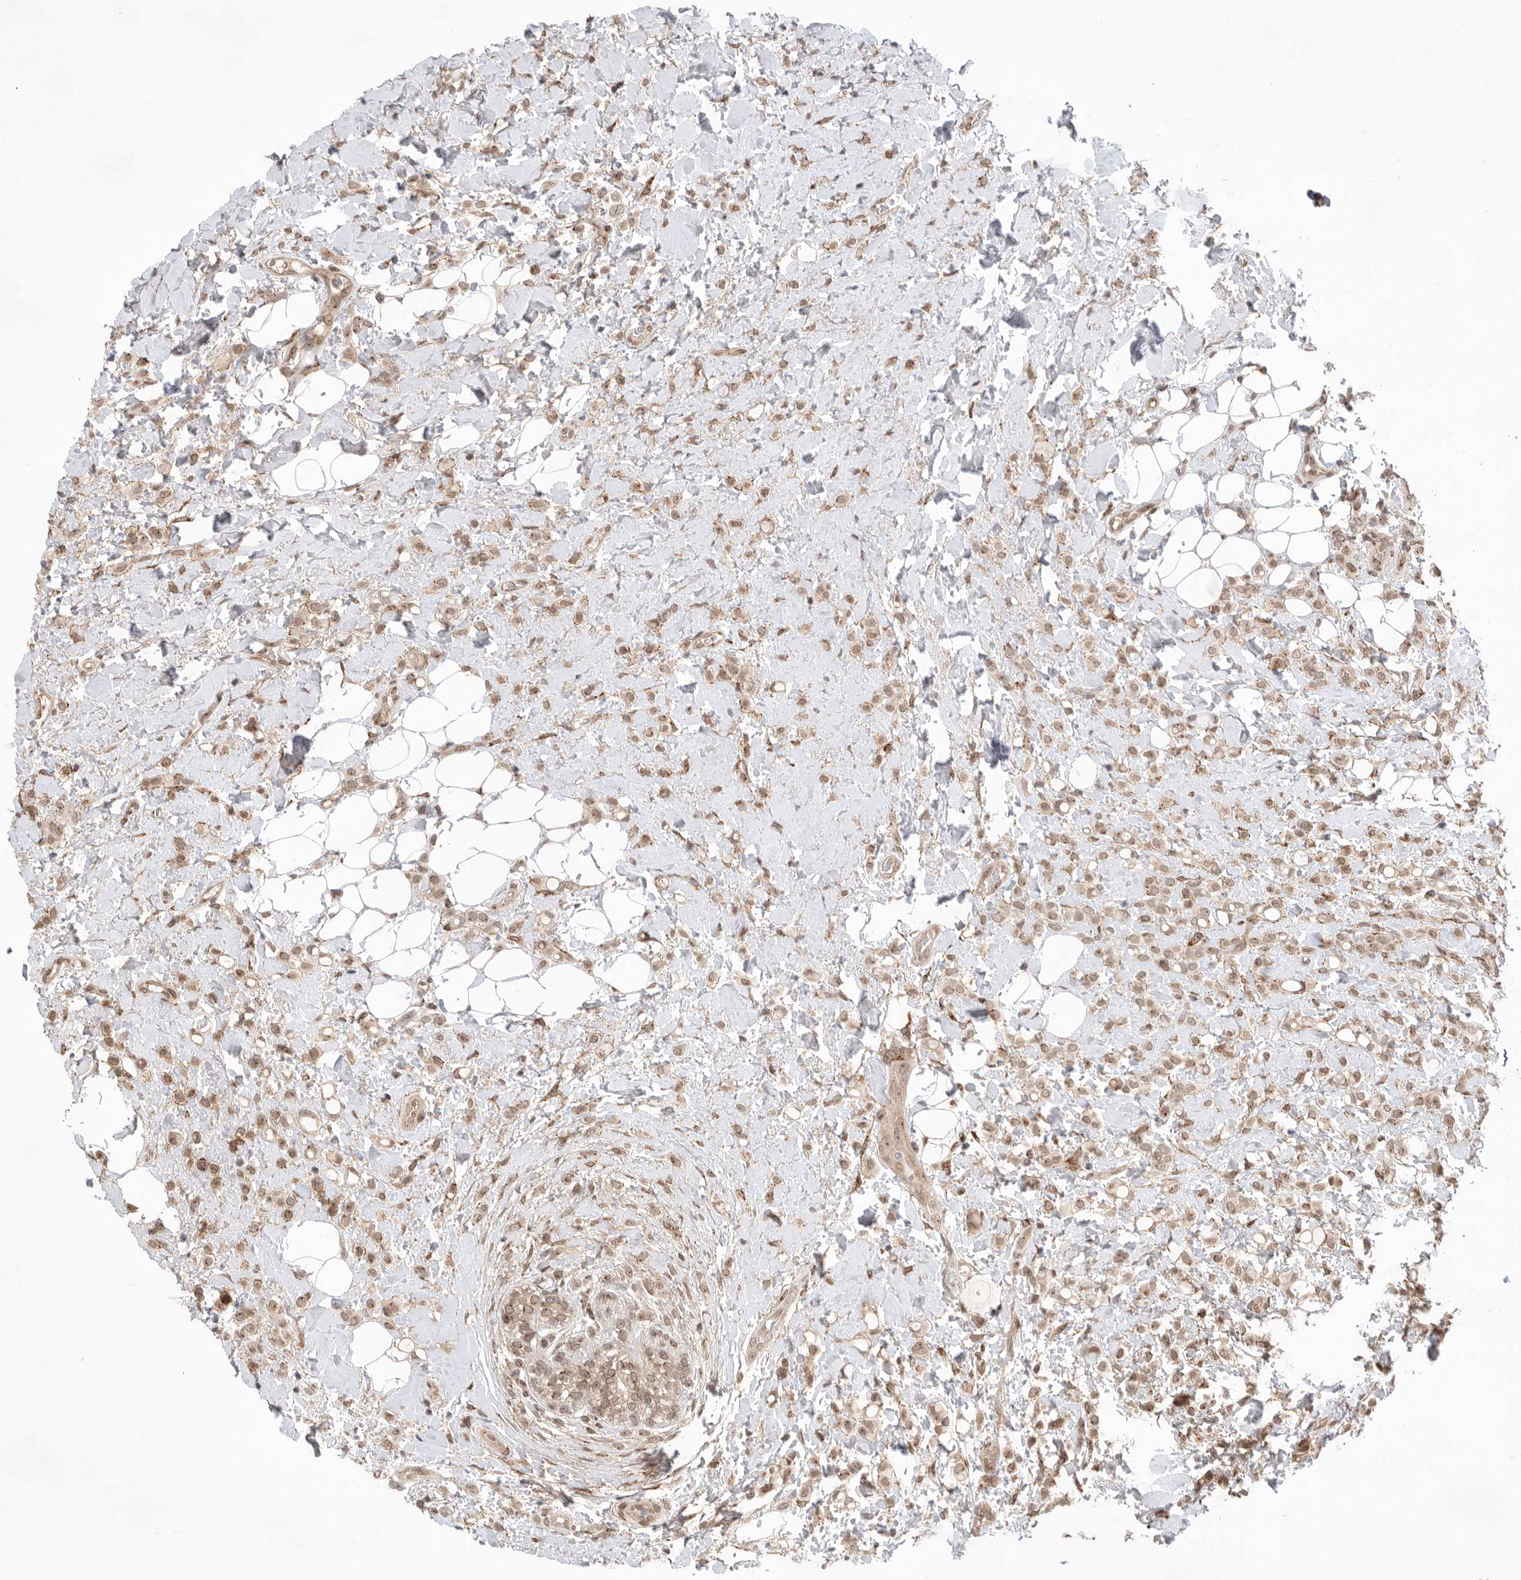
{"staining": {"intensity": "weak", "quantity": ">75%", "location": "cytoplasmic/membranous,nuclear"}, "tissue": "breast cancer", "cell_type": "Tumor cells", "image_type": "cancer", "snomed": [{"axis": "morphology", "description": "Normal tissue, NOS"}, {"axis": "morphology", "description": "Lobular carcinoma"}, {"axis": "topography", "description": "Breast"}], "caption": "IHC histopathology image of neoplastic tissue: lobular carcinoma (breast) stained using immunohistochemistry displays low levels of weak protein expression localized specifically in the cytoplasmic/membranous and nuclear of tumor cells, appearing as a cytoplasmic/membranous and nuclear brown color.", "gene": "LEMD3", "patient": {"sex": "female", "age": 50}}